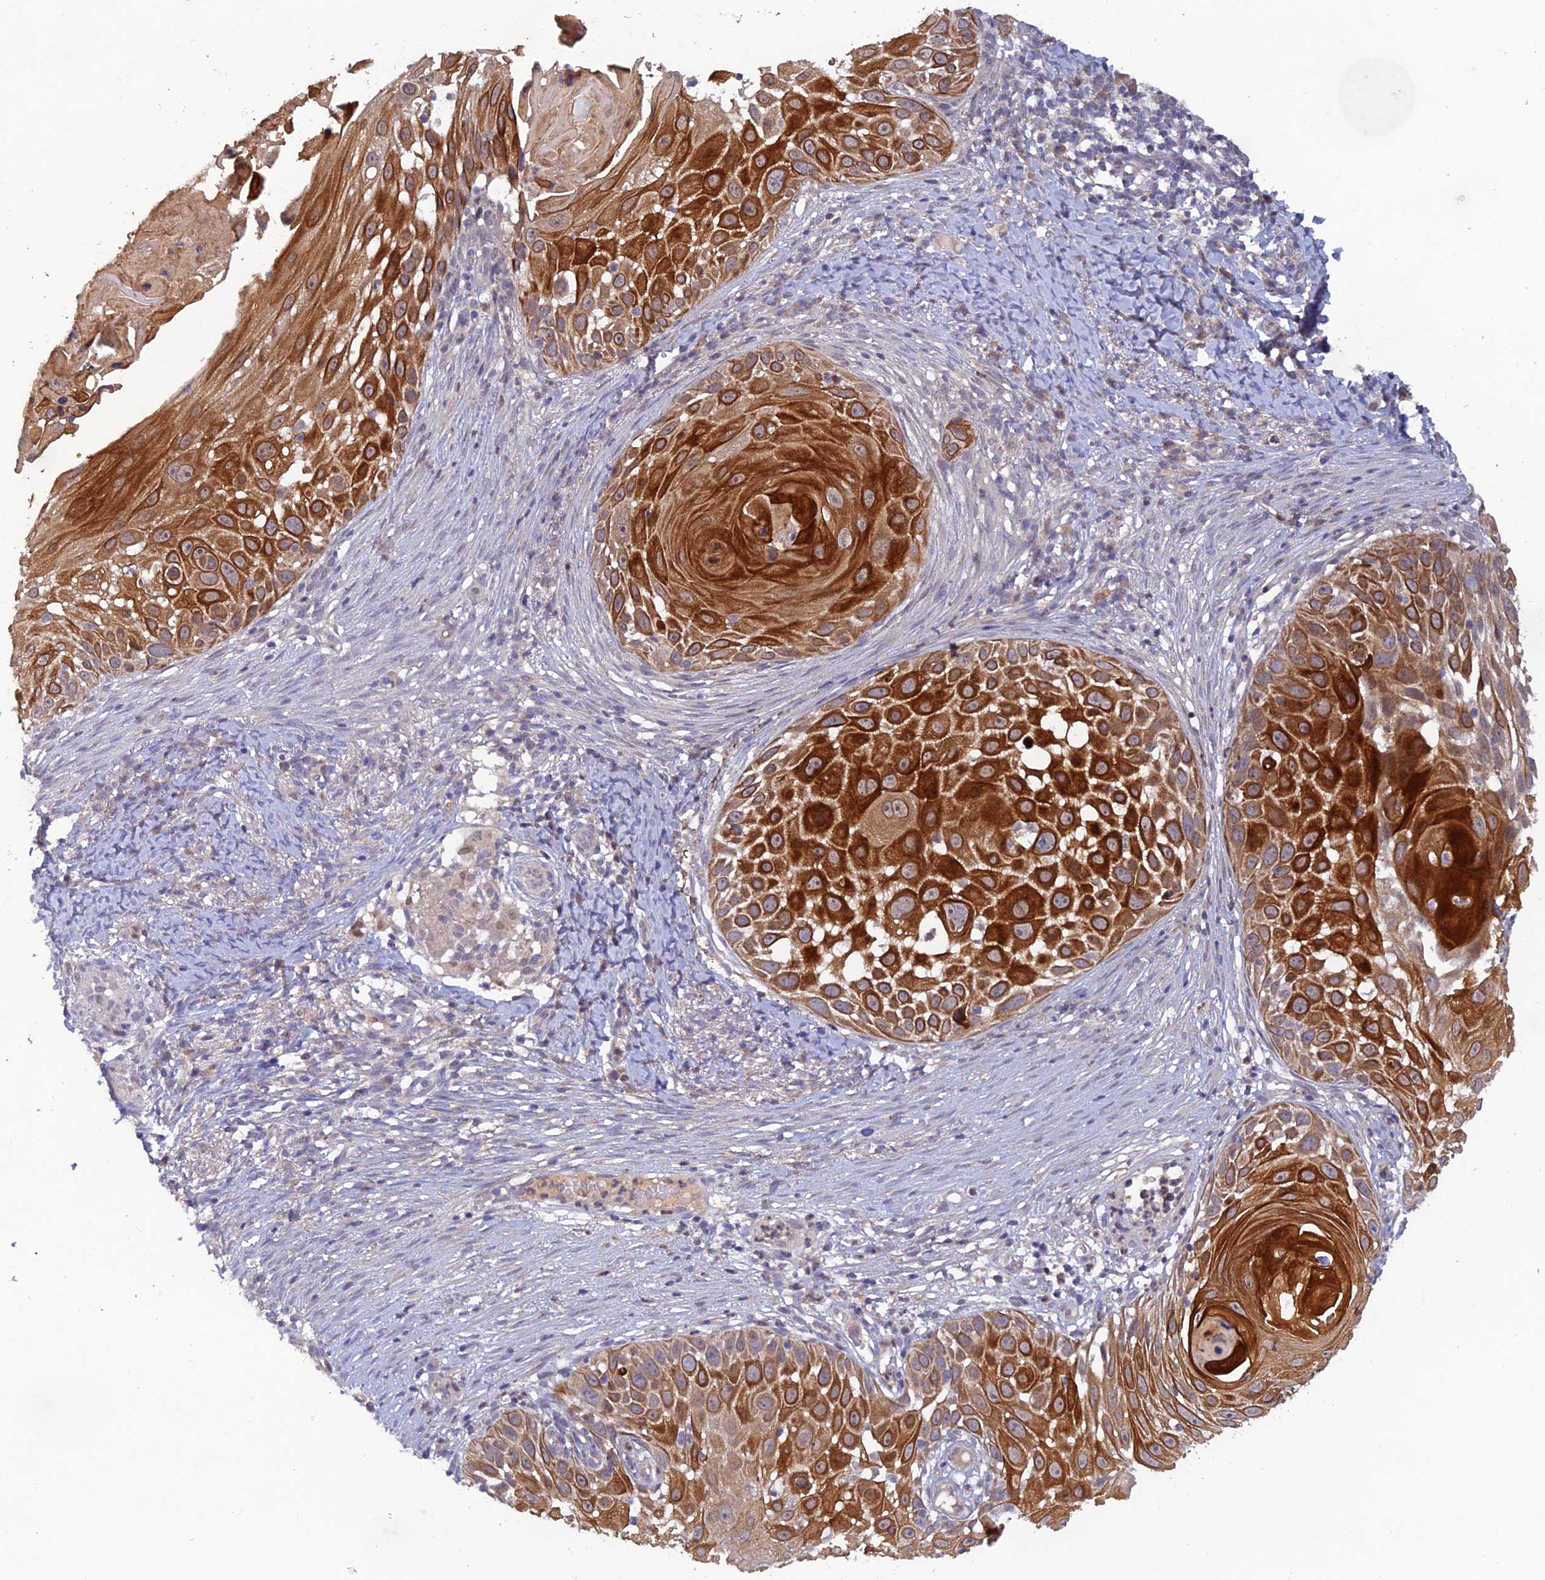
{"staining": {"intensity": "strong", "quantity": ">75%", "location": "cytoplasmic/membranous"}, "tissue": "skin cancer", "cell_type": "Tumor cells", "image_type": "cancer", "snomed": [{"axis": "morphology", "description": "Squamous cell carcinoma, NOS"}, {"axis": "topography", "description": "Skin"}], "caption": "Strong cytoplasmic/membranous positivity for a protein is present in approximately >75% of tumor cells of skin cancer using immunohistochemistry.", "gene": "FASTKD5", "patient": {"sex": "female", "age": 44}}